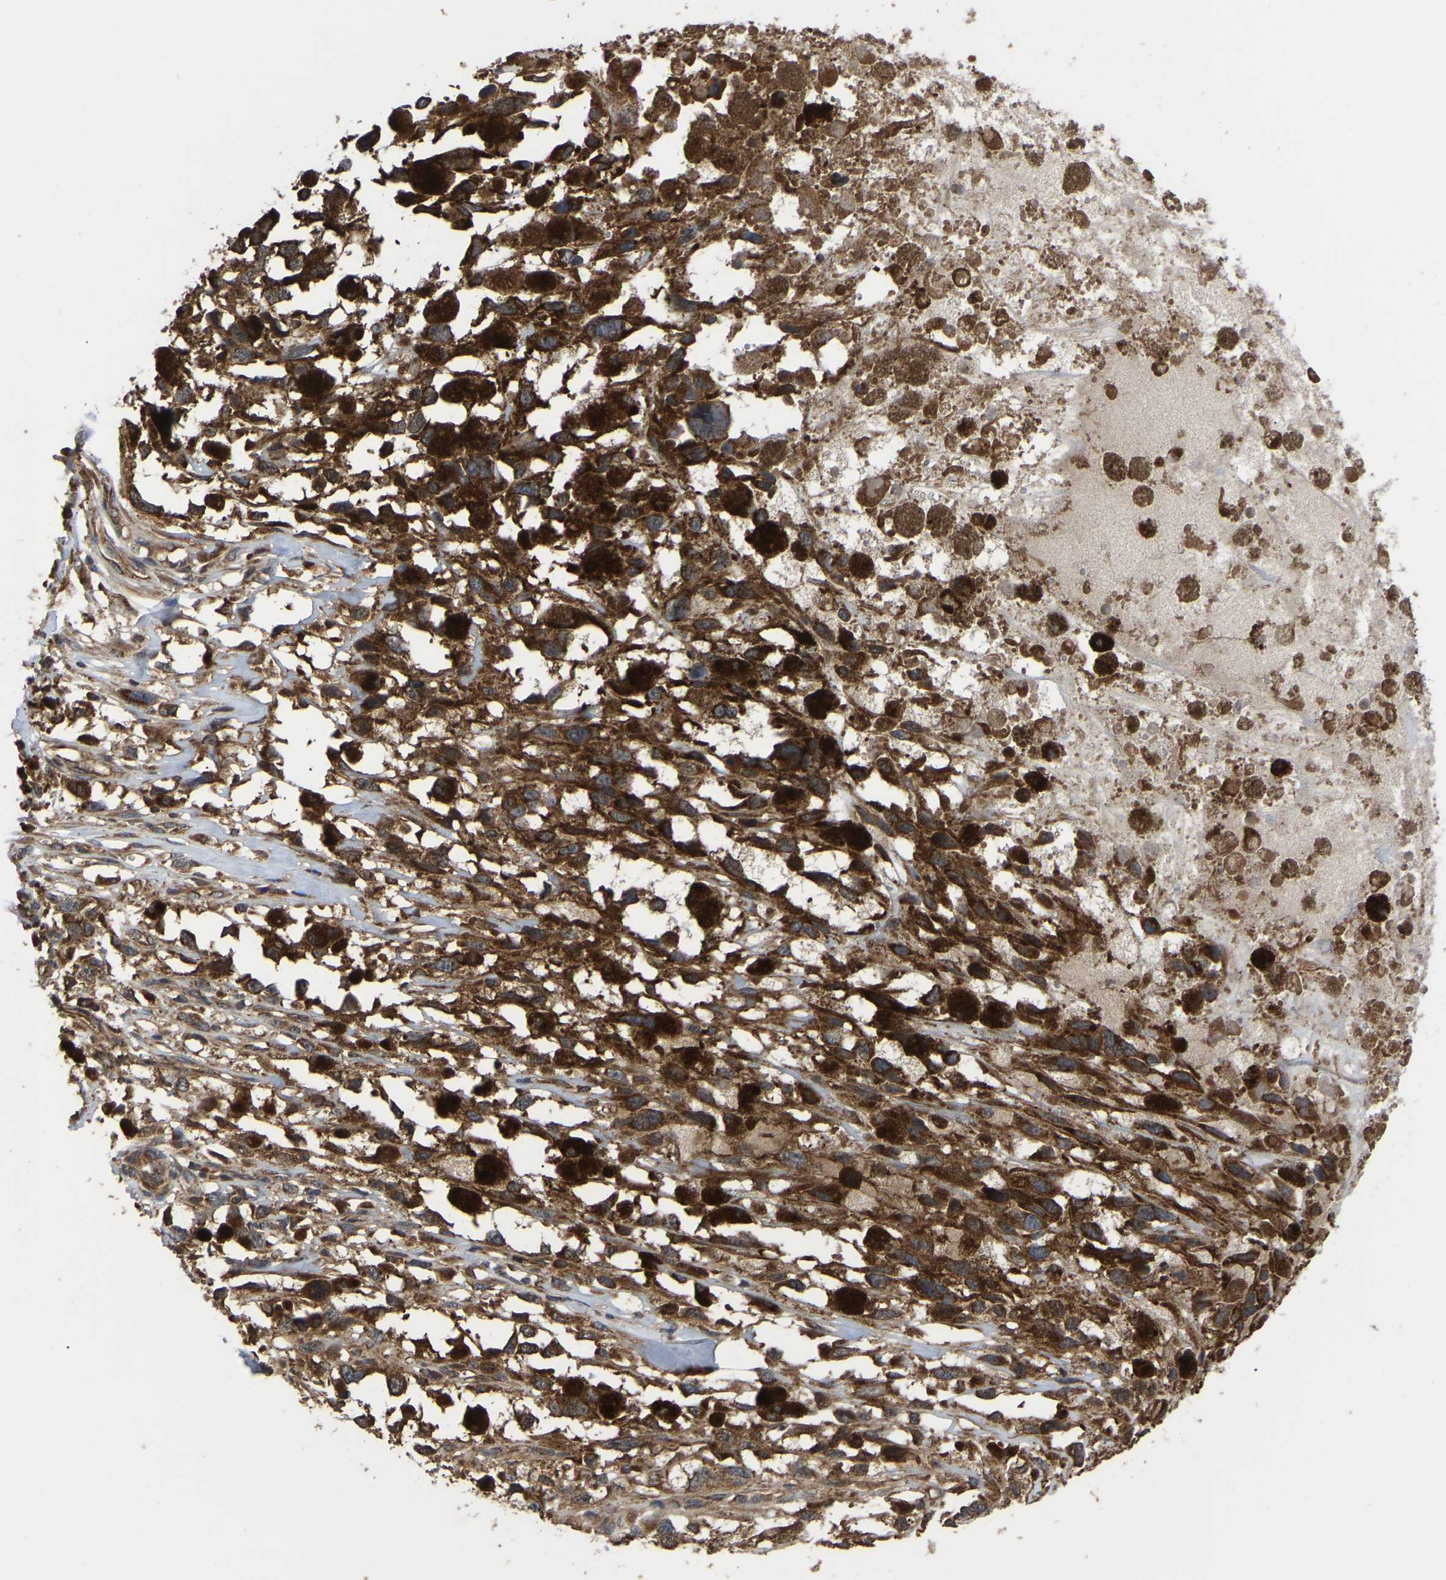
{"staining": {"intensity": "moderate", "quantity": ">75%", "location": "cytoplasmic/membranous"}, "tissue": "melanoma", "cell_type": "Tumor cells", "image_type": "cancer", "snomed": [{"axis": "morphology", "description": "Malignant melanoma, Metastatic site"}, {"axis": "topography", "description": "Lymph node"}], "caption": "Melanoma stained with DAB (3,3'-diaminobenzidine) immunohistochemistry (IHC) reveals medium levels of moderate cytoplasmic/membranous expression in approximately >75% of tumor cells.", "gene": "GCC1", "patient": {"sex": "male", "age": 59}}